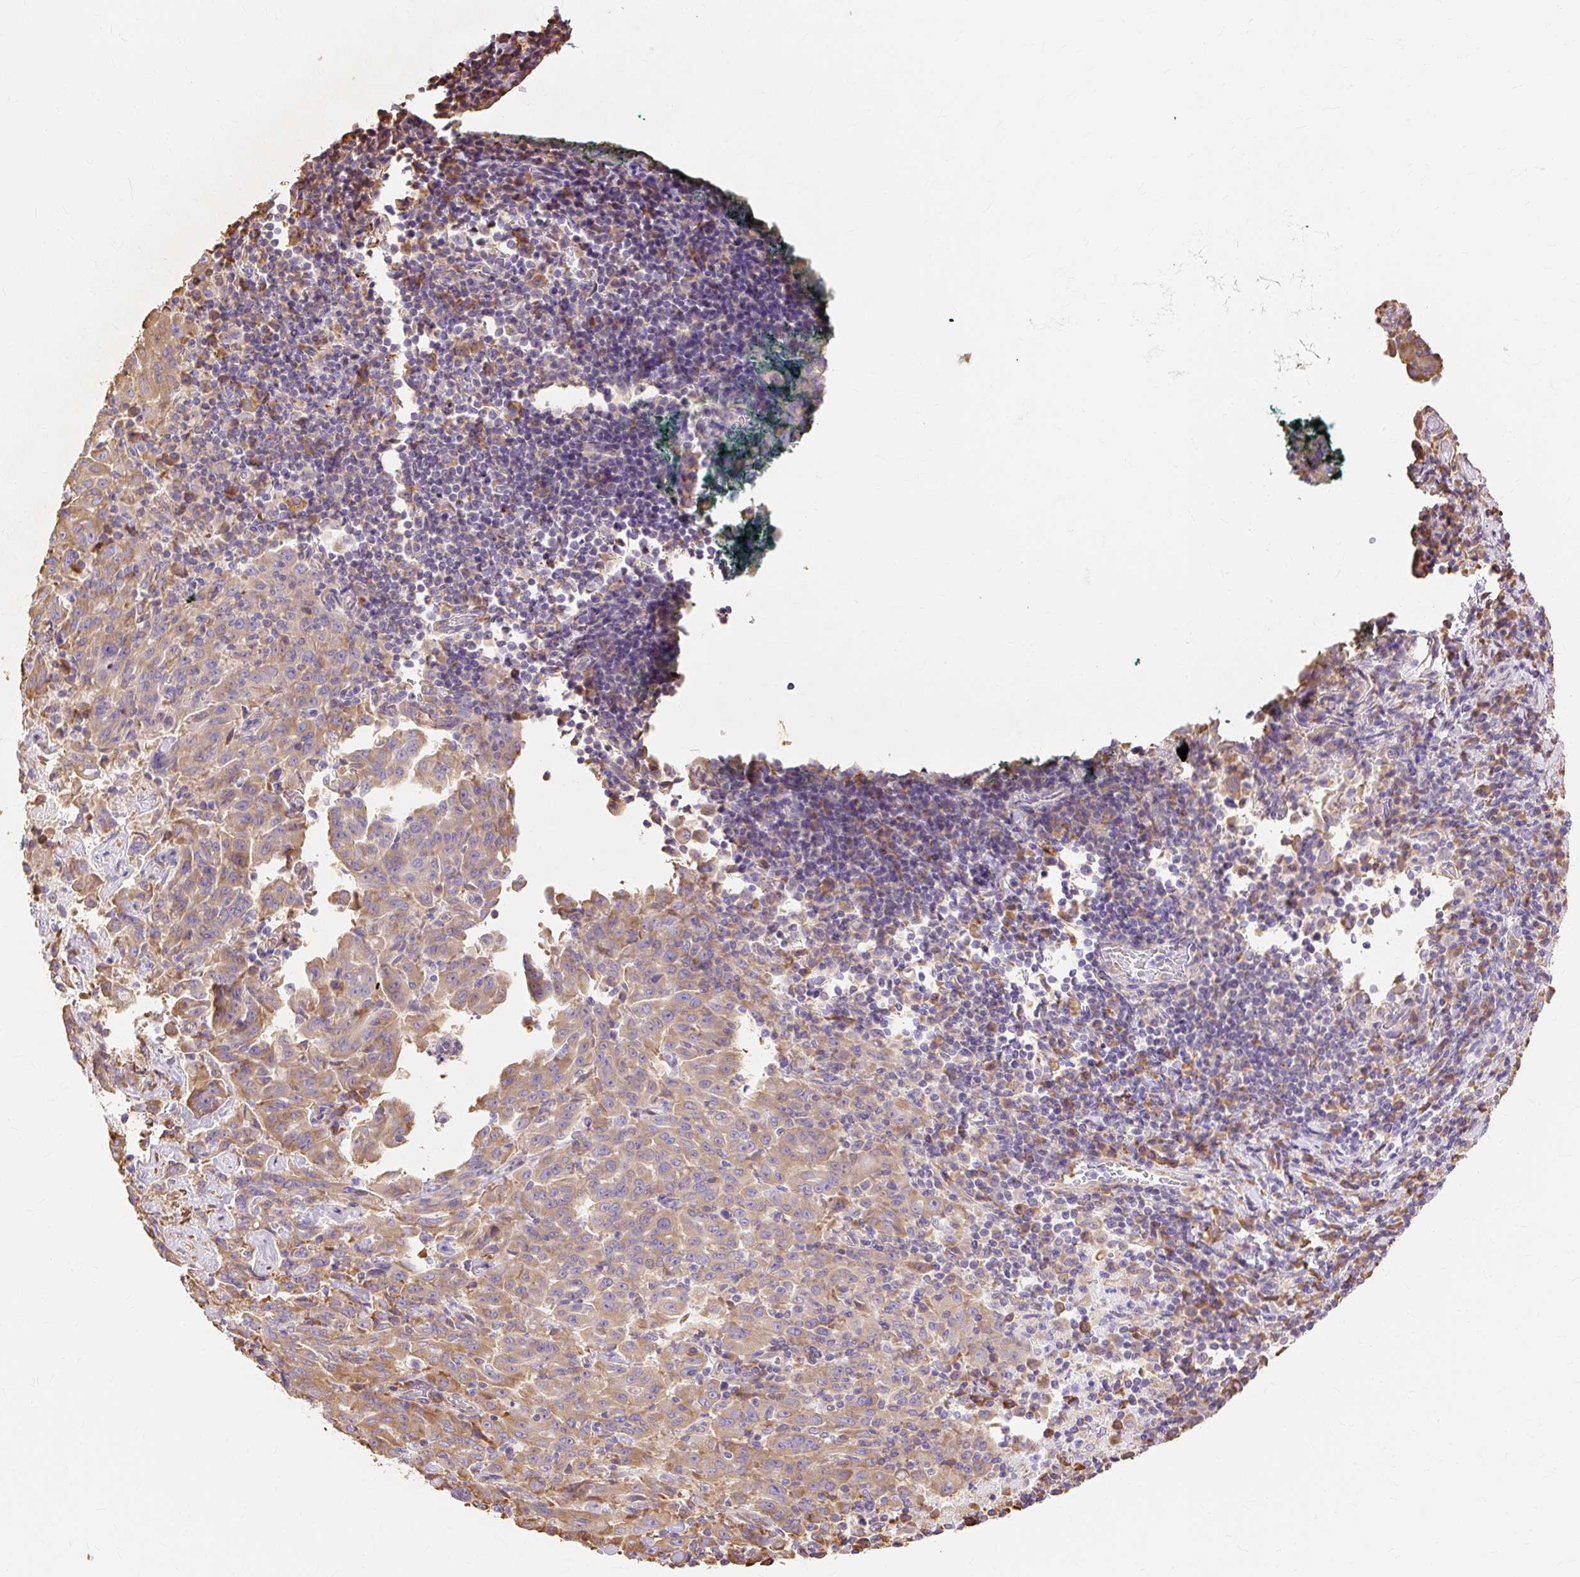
{"staining": {"intensity": "moderate", "quantity": "25%-75%", "location": "cytoplasmic/membranous"}, "tissue": "pancreatic cancer", "cell_type": "Tumor cells", "image_type": "cancer", "snomed": [{"axis": "morphology", "description": "Adenocarcinoma, NOS"}, {"axis": "topography", "description": "Pancreas"}], "caption": "Adenocarcinoma (pancreatic) stained with immunohistochemistry (IHC) reveals moderate cytoplasmic/membranous expression in approximately 25%-75% of tumor cells. (IHC, brightfield microscopy, high magnification).", "gene": "RPS17", "patient": {"sex": "male", "age": 63}}